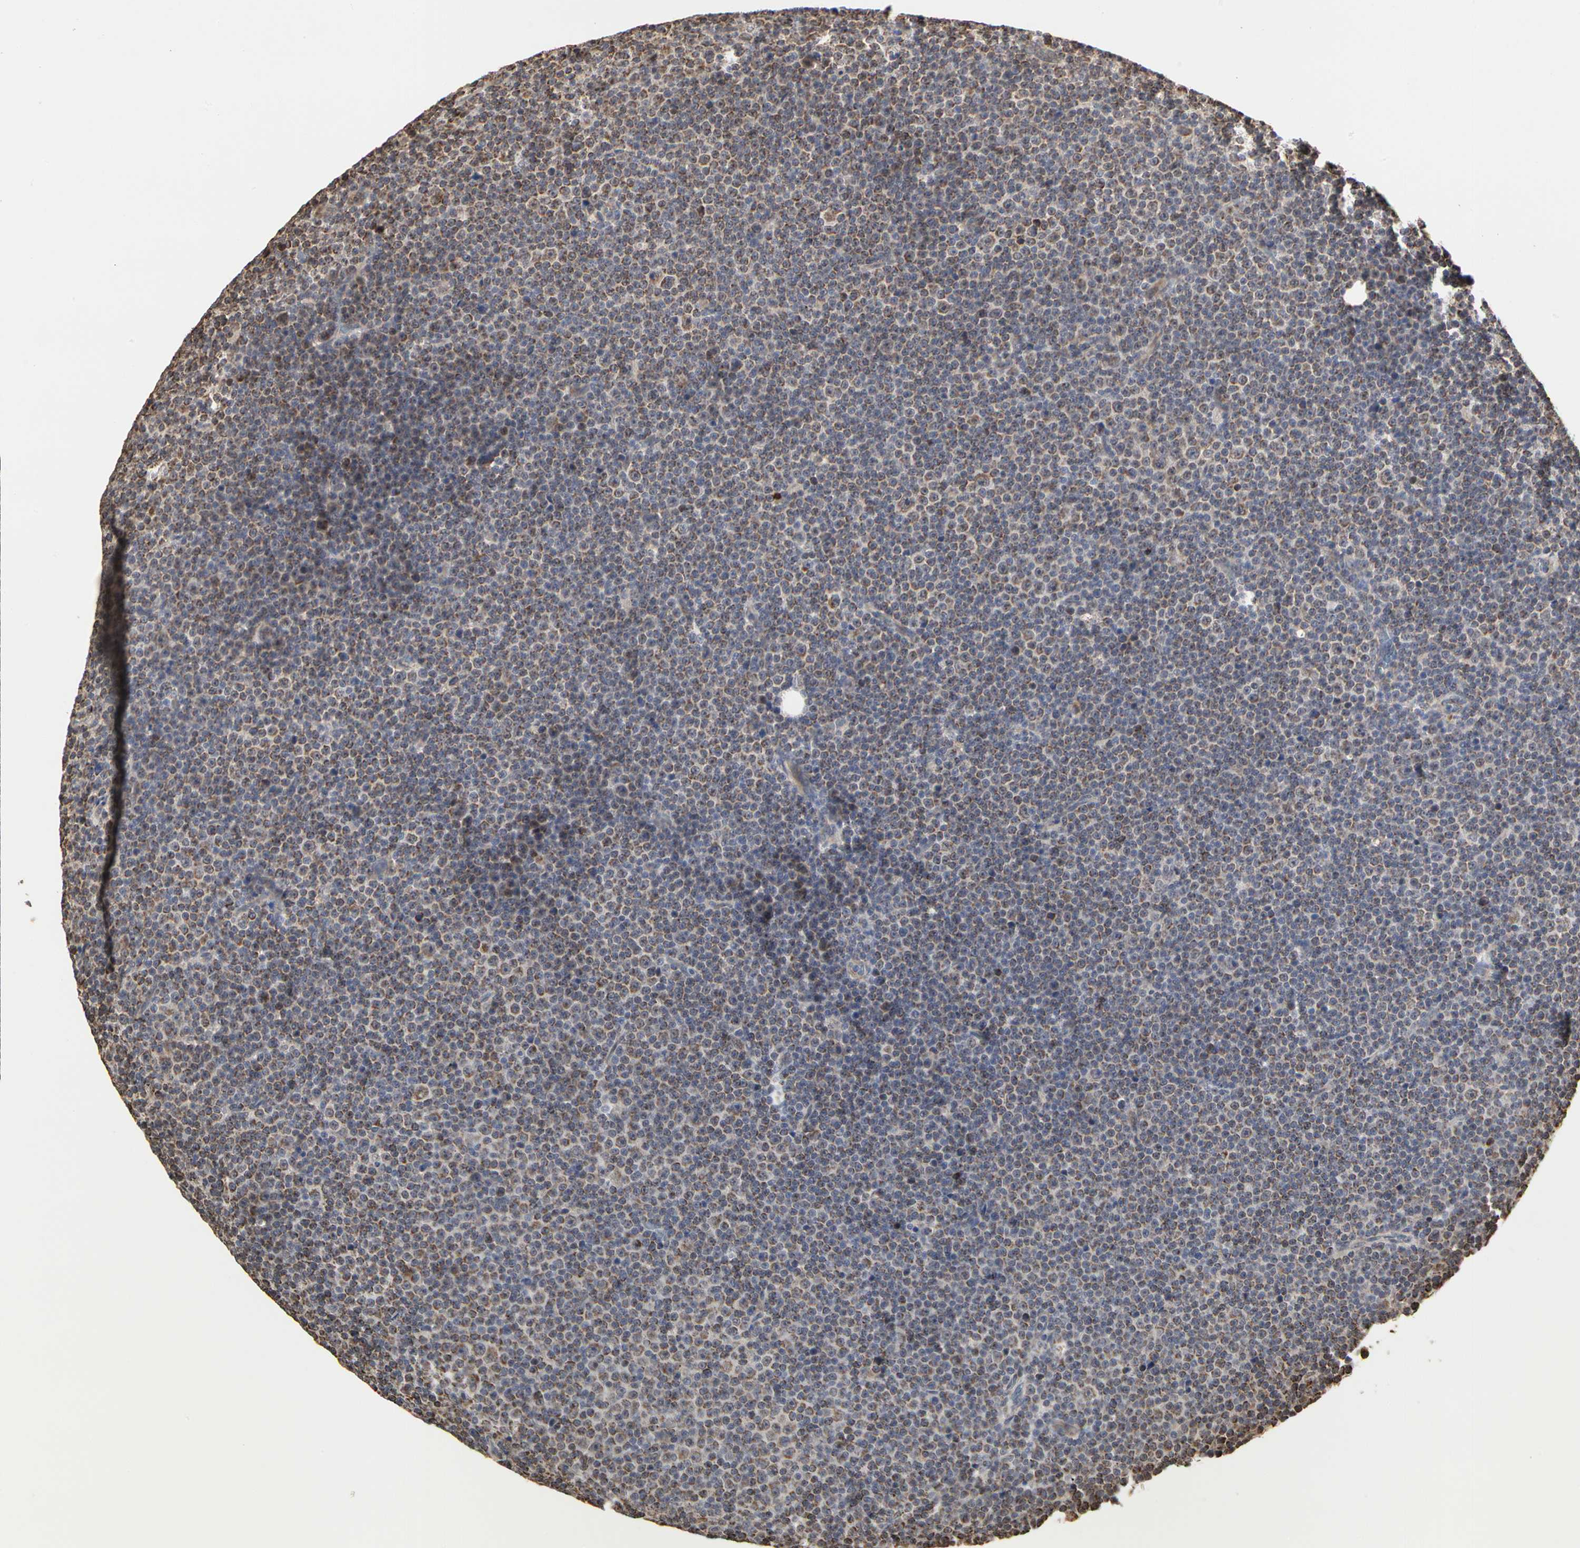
{"staining": {"intensity": "moderate", "quantity": "25%-75%", "location": "cytoplasmic/membranous"}, "tissue": "lymphoma", "cell_type": "Tumor cells", "image_type": "cancer", "snomed": [{"axis": "morphology", "description": "Malignant lymphoma, non-Hodgkin's type, Low grade"}, {"axis": "topography", "description": "Lymph node"}], "caption": "Tumor cells exhibit medium levels of moderate cytoplasmic/membranous staining in approximately 25%-75% of cells in human malignant lymphoma, non-Hodgkin's type (low-grade). The protein of interest is stained brown, and the nuclei are stained in blue (DAB (3,3'-diaminobenzidine) IHC with brightfield microscopy, high magnification).", "gene": "TAOK1", "patient": {"sex": "female", "age": 67}}